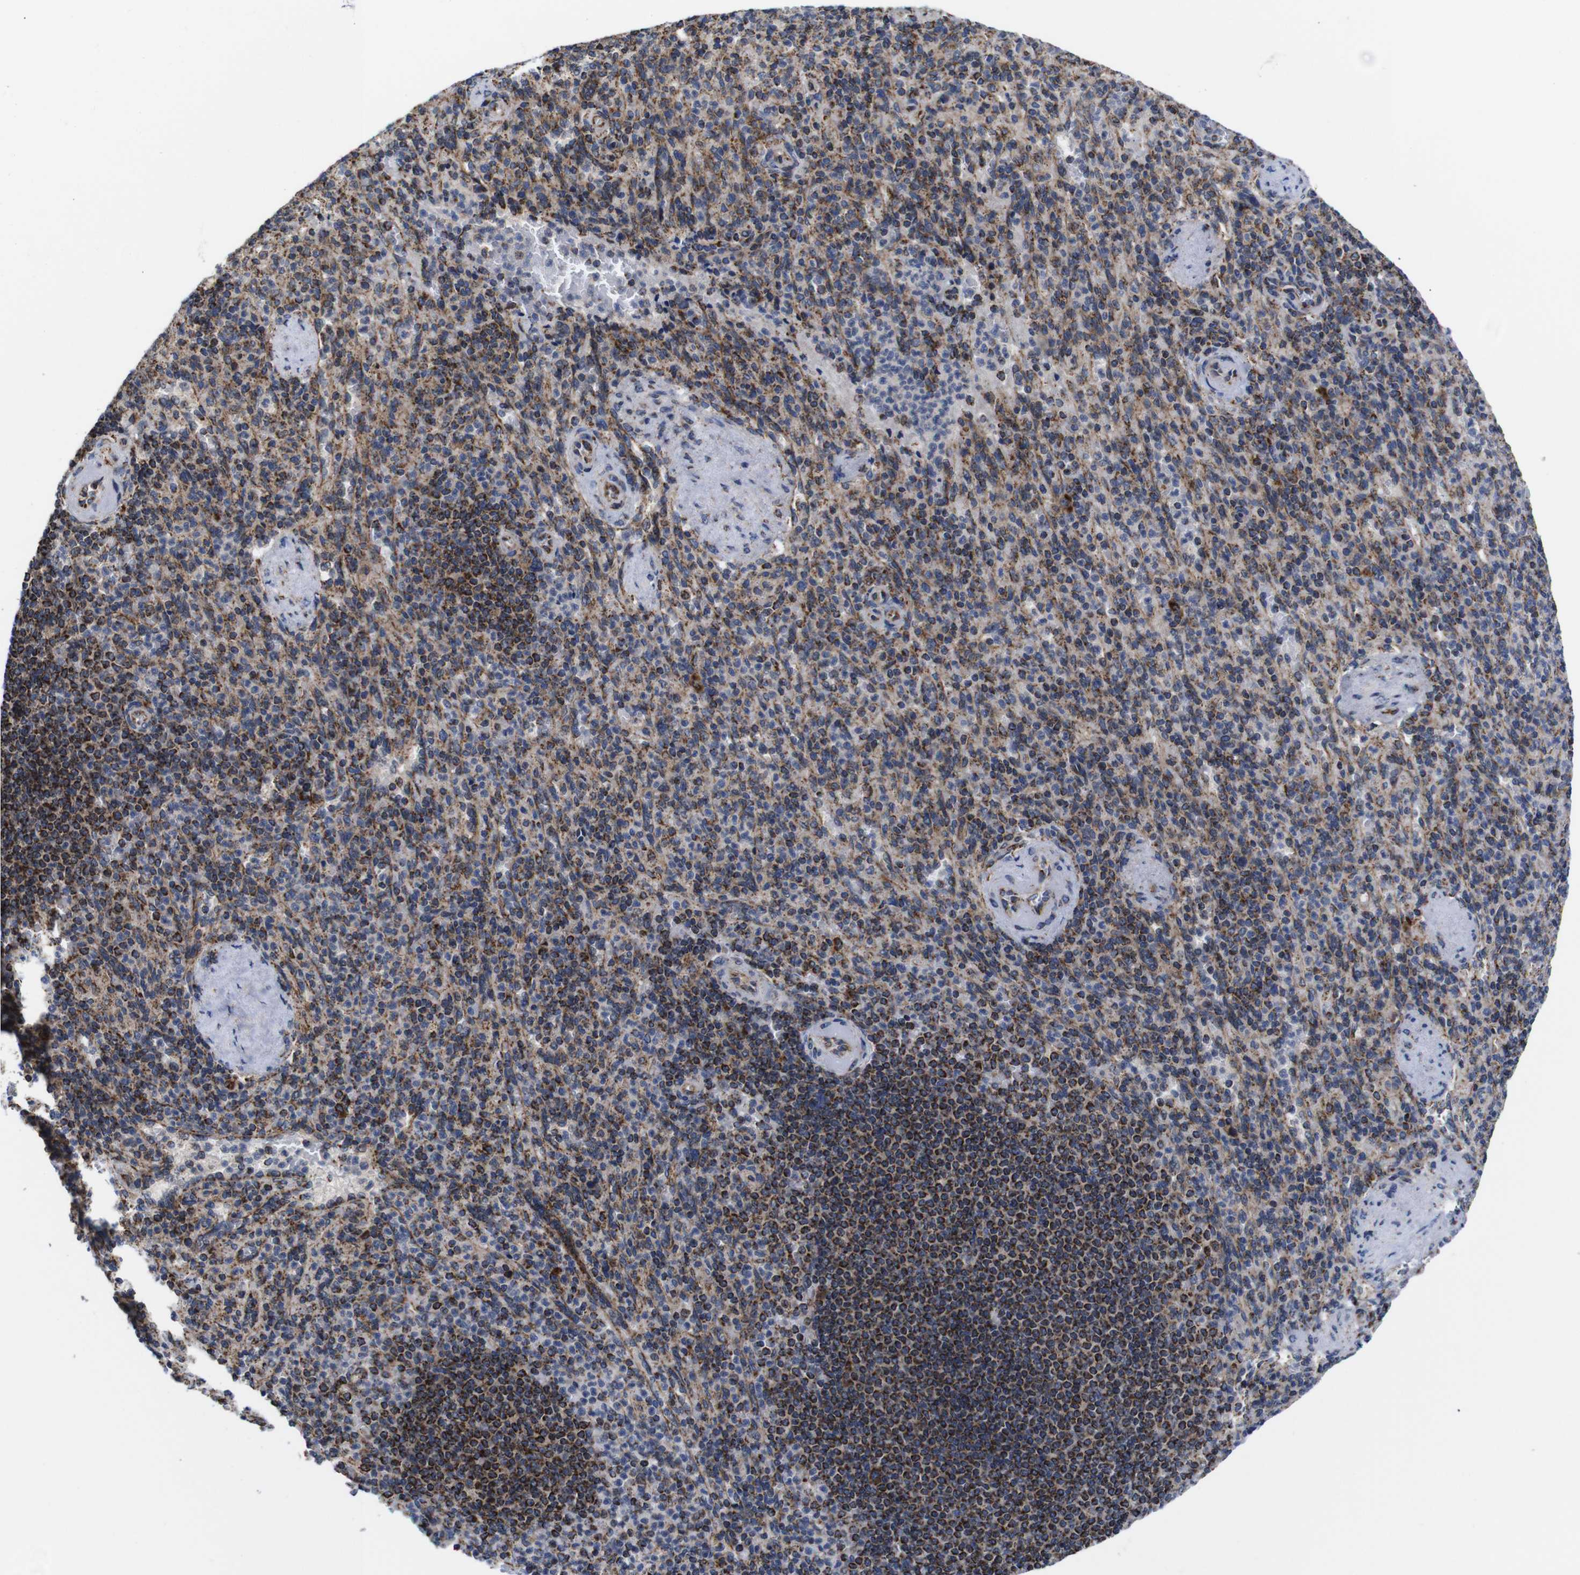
{"staining": {"intensity": "moderate", "quantity": ">75%", "location": "cytoplasmic/membranous"}, "tissue": "spleen", "cell_type": "Cells in red pulp", "image_type": "normal", "snomed": [{"axis": "morphology", "description": "Normal tissue, NOS"}, {"axis": "topography", "description": "Spleen"}], "caption": "This histopathology image demonstrates IHC staining of unremarkable human spleen, with medium moderate cytoplasmic/membranous positivity in about >75% of cells in red pulp.", "gene": "C17orf80", "patient": {"sex": "female", "age": 74}}